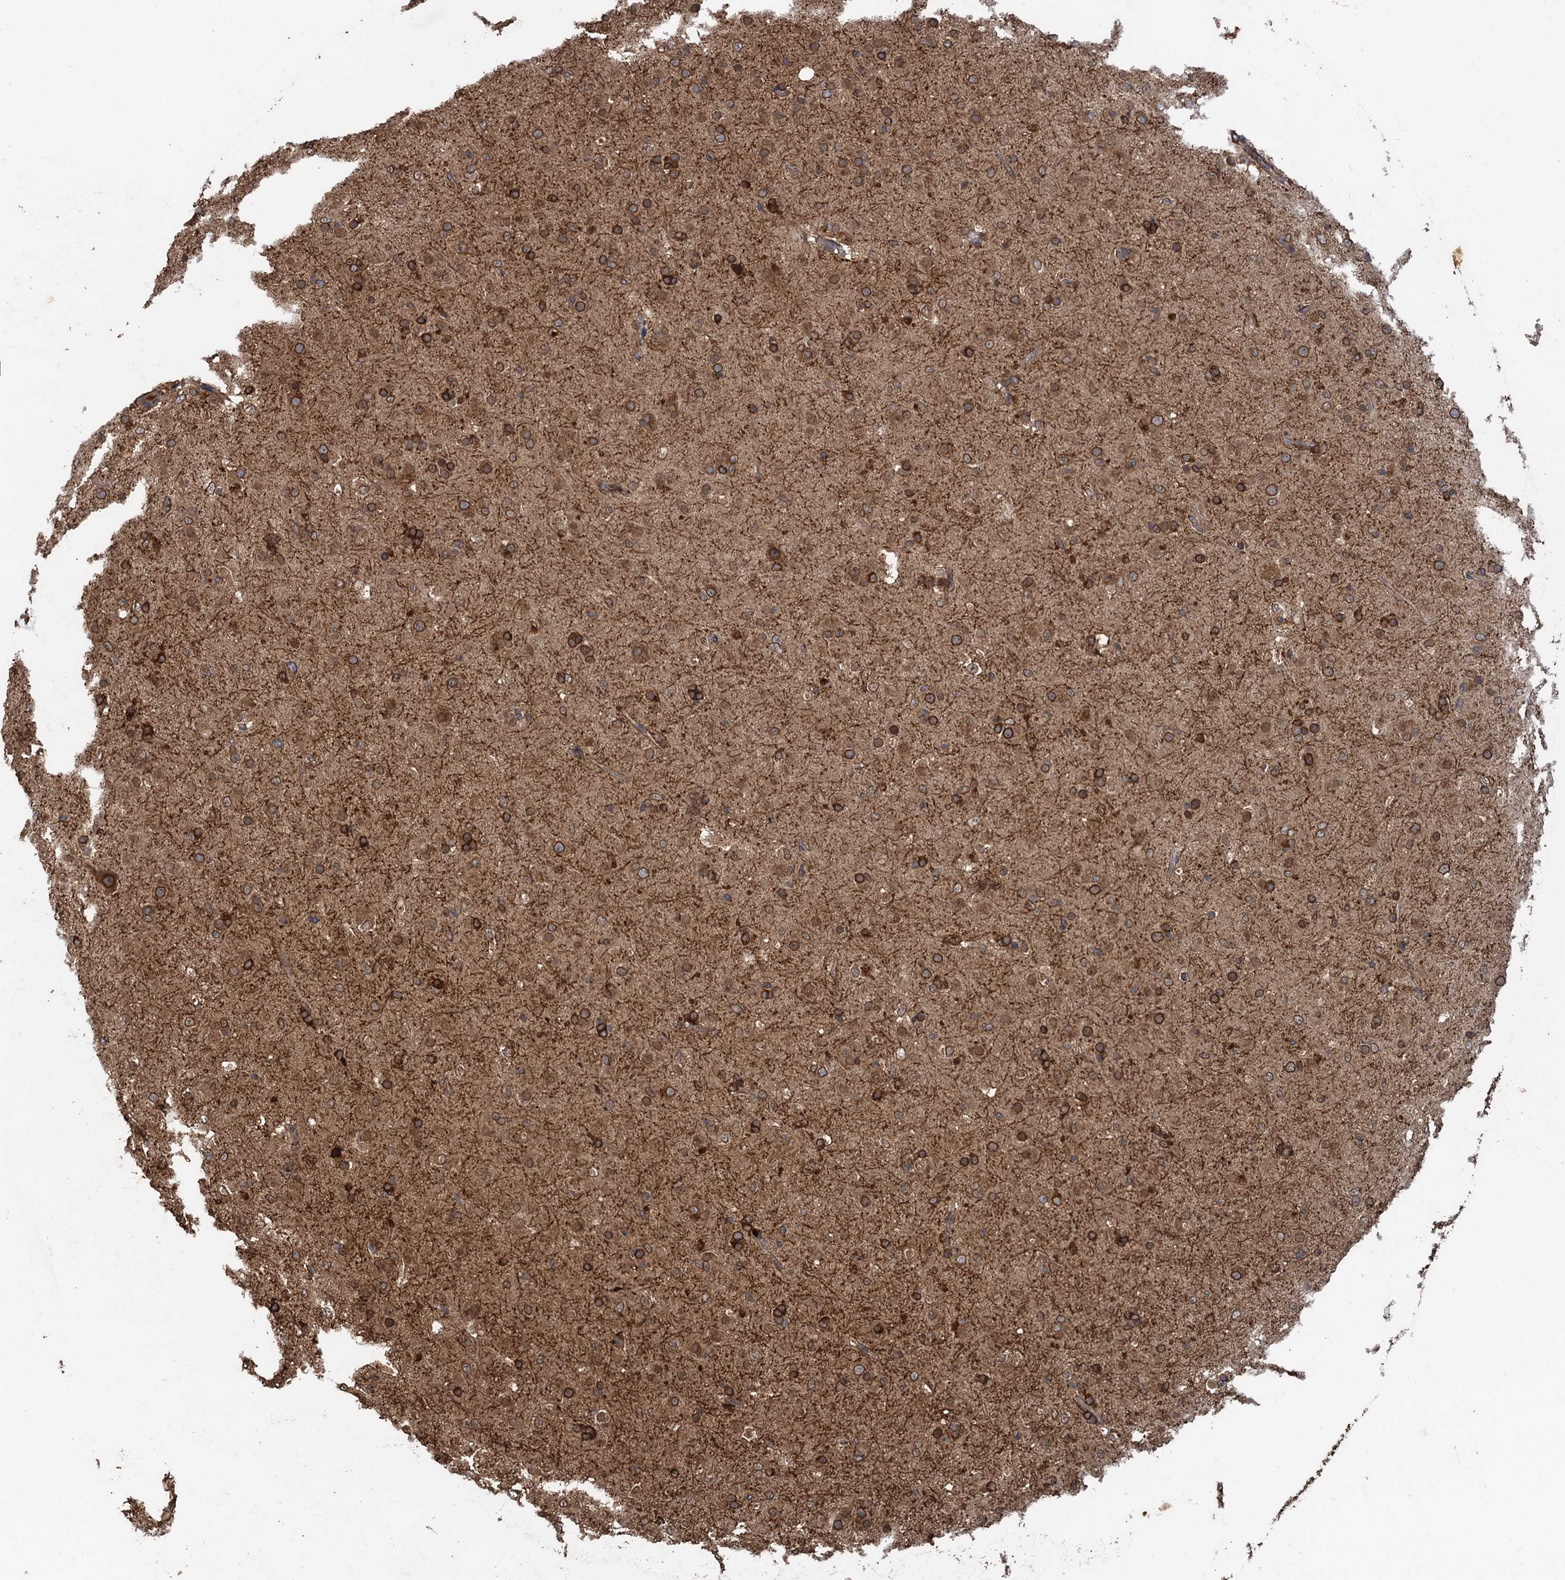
{"staining": {"intensity": "strong", "quantity": ">75%", "location": "cytoplasmic/membranous"}, "tissue": "glioma", "cell_type": "Tumor cells", "image_type": "cancer", "snomed": [{"axis": "morphology", "description": "Glioma, malignant, Low grade"}, {"axis": "topography", "description": "Brain"}], "caption": "Glioma tissue demonstrates strong cytoplasmic/membranous staining in about >75% of tumor cells, visualized by immunohistochemistry.", "gene": "GLE1", "patient": {"sex": "male", "age": 65}}